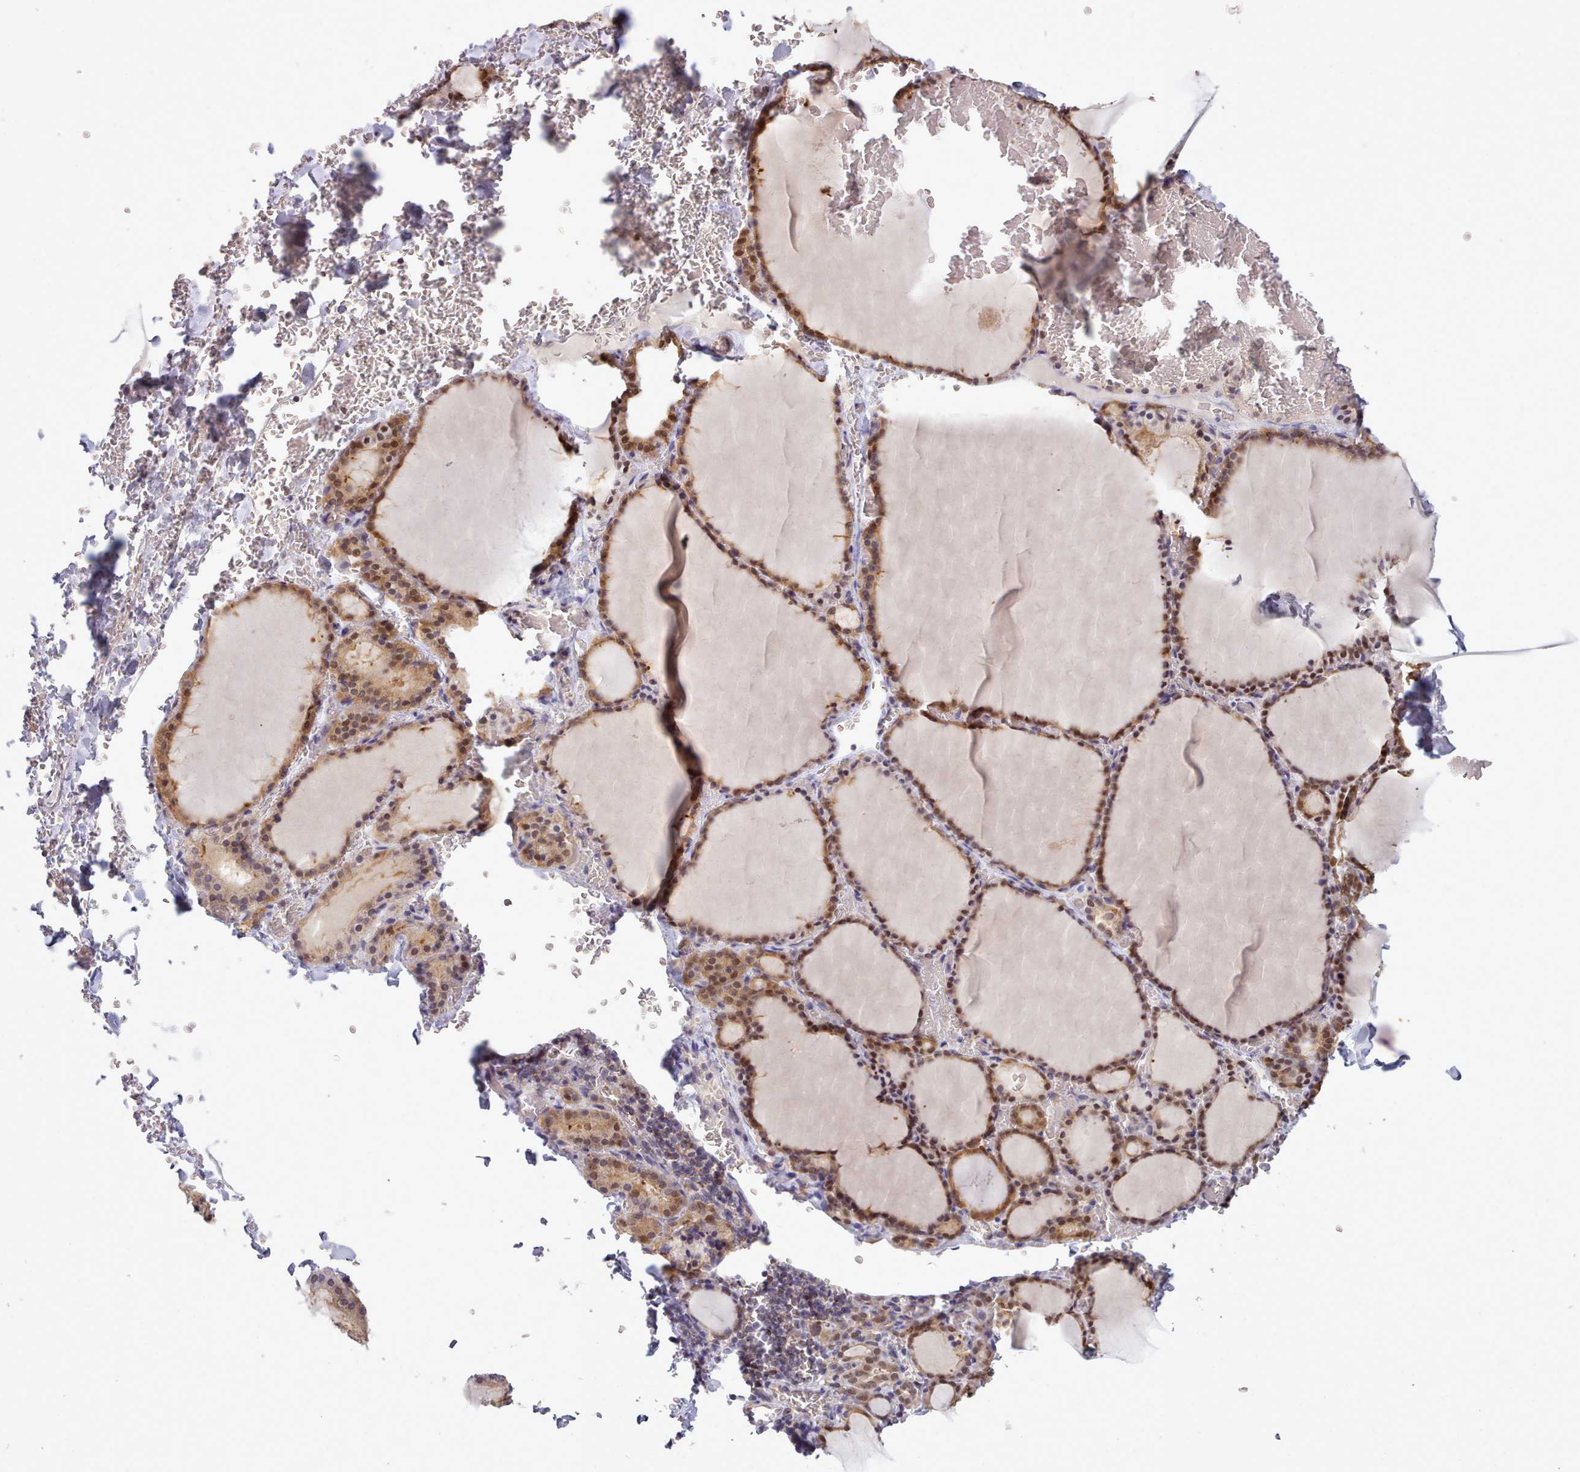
{"staining": {"intensity": "moderate", "quantity": ">75%", "location": "cytoplasmic/membranous,nuclear"}, "tissue": "thyroid gland", "cell_type": "Glandular cells", "image_type": "normal", "snomed": [{"axis": "morphology", "description": "Normal tissue, NOS"}, {"axis": "topography", "description": "Thyroid gland"}], "caption": "Protein positivity by immunohistochemistry (IHC) displays moderate cytoplasmic/membranous,nuclear expression in about >75% of glandular cells in normal thyroid gland.", "gene": "ARL17A", "patient": {"sex": "female", "age": 39}}